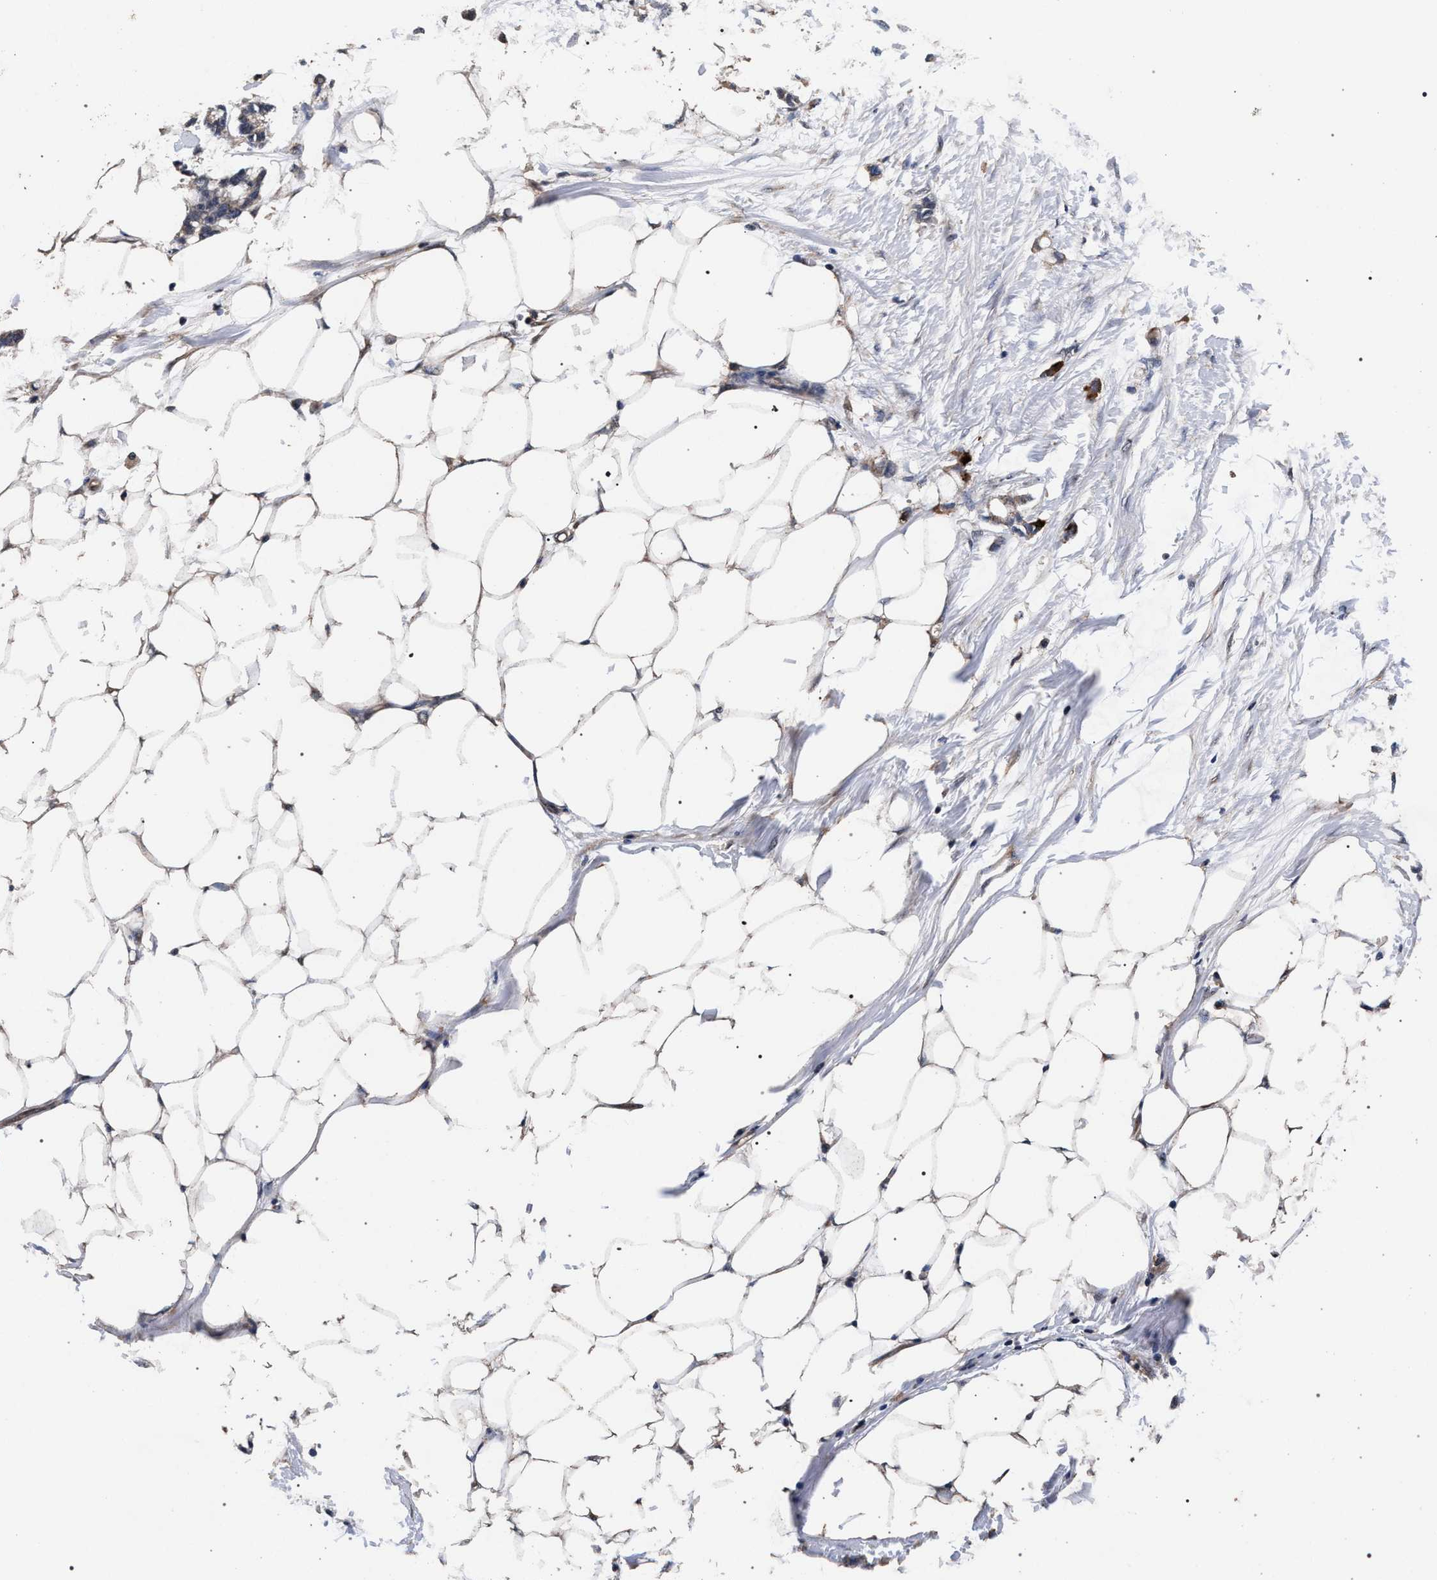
{"staining": {"intensity": "moderate", "quantity": "<25%", "location": "cytoplasmic/membranous"}, "tissue": "adipose tissue", "cell_type": "Adipocytes", "image_type": "normal", "snomed": [{"axis": "morphology", "description": "Normal tissue, NOS"}, {"axis": "morphology", "description": "Adenocarcinoma, NOS"}, {"axis": "topography", "description": "Colon"}, {"axis": "topography", "description": "Peripheral nerve tissue"}], "caption": "Protein staining of unremarkable adipose tissue shows moderate cytoplasmic/membranous expression in about <25% of adipocytes.", "gene": "ACOX1", "patient": {"sex": "male", "age": 14}}